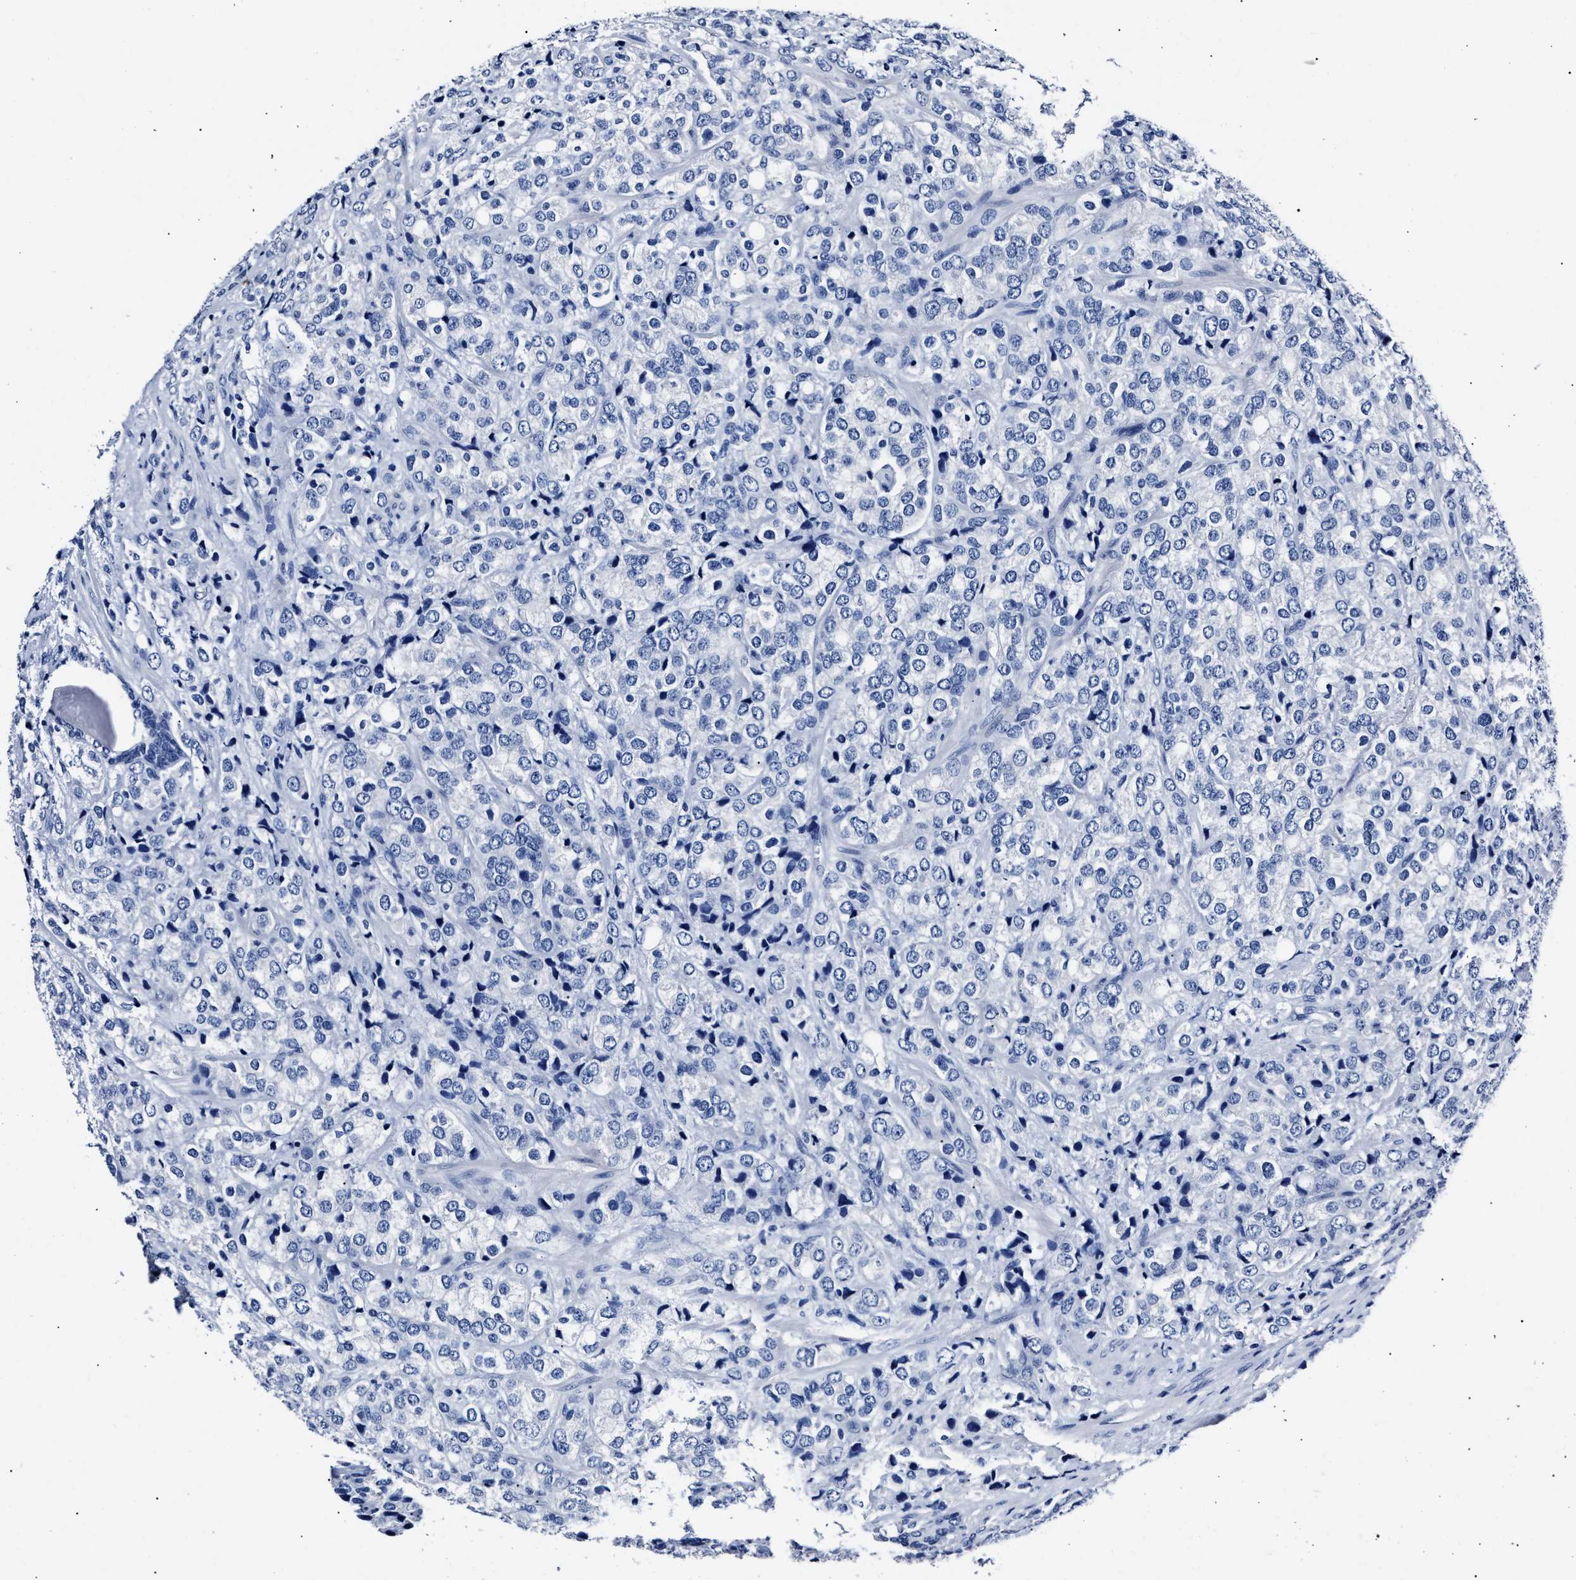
{"staining": {"intensity": "negative", "quantity": "none", "location": "none"}, "tissue": "prostate cancer", "cell_type": "Tumor cells", "image_type": "cancer", "snomed": [{"axis": "morphology", "description": "Adenocarcinoma, Medium grade"}, {"axis": "topography", "description": "Prostate"}], "caption": "There is no significant staining in tumor cells of prostate medium-grade adenocarcinoma. (DAB IHC visualized using brightfield microscopy, high magnification).", "gene": "ALPG", "patient": {"sex": "male", "age": 70}}